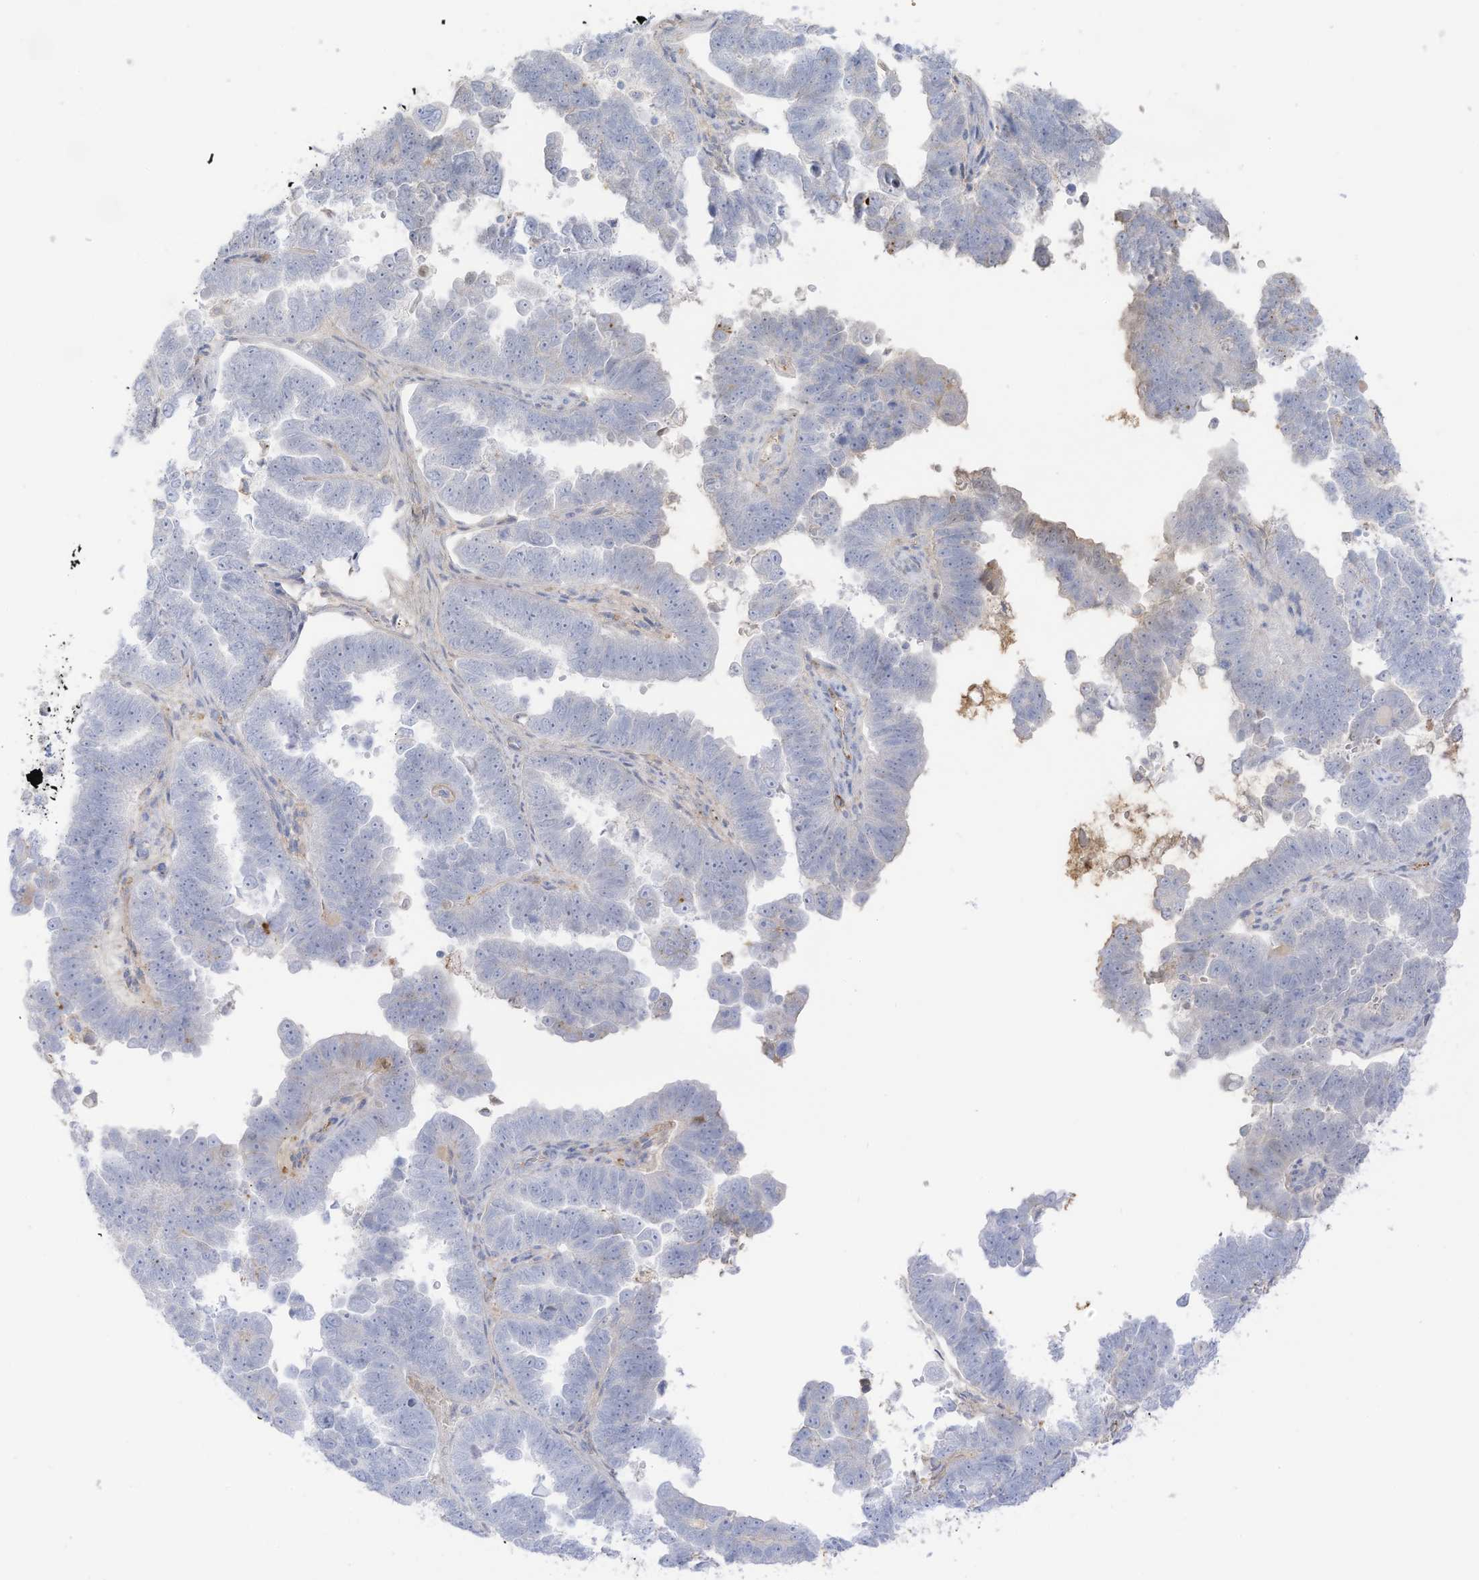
{"staining": {"intensity": "negative", "quantity": "none", "location": "none"}, "tissue": "endometrial cancer", "cell_type": "Tumor cells", "image_type": "cancer", "snomed": [{"axis": "morphology", "description": "Adenocarcinoma, NOS"}, {"axis": "topography", "description": "Endometrium"}], "caption": "The IHC photomicrograph has no significant positivity in tumor cells of adenocarcinoma (endometrial) tissue. (DAB (3,3'-diaminobenzidine) IHC with hematoxylin counter stain).", "gene": "HSD17B13", "patient": {"sex": "female", "age": 75}}